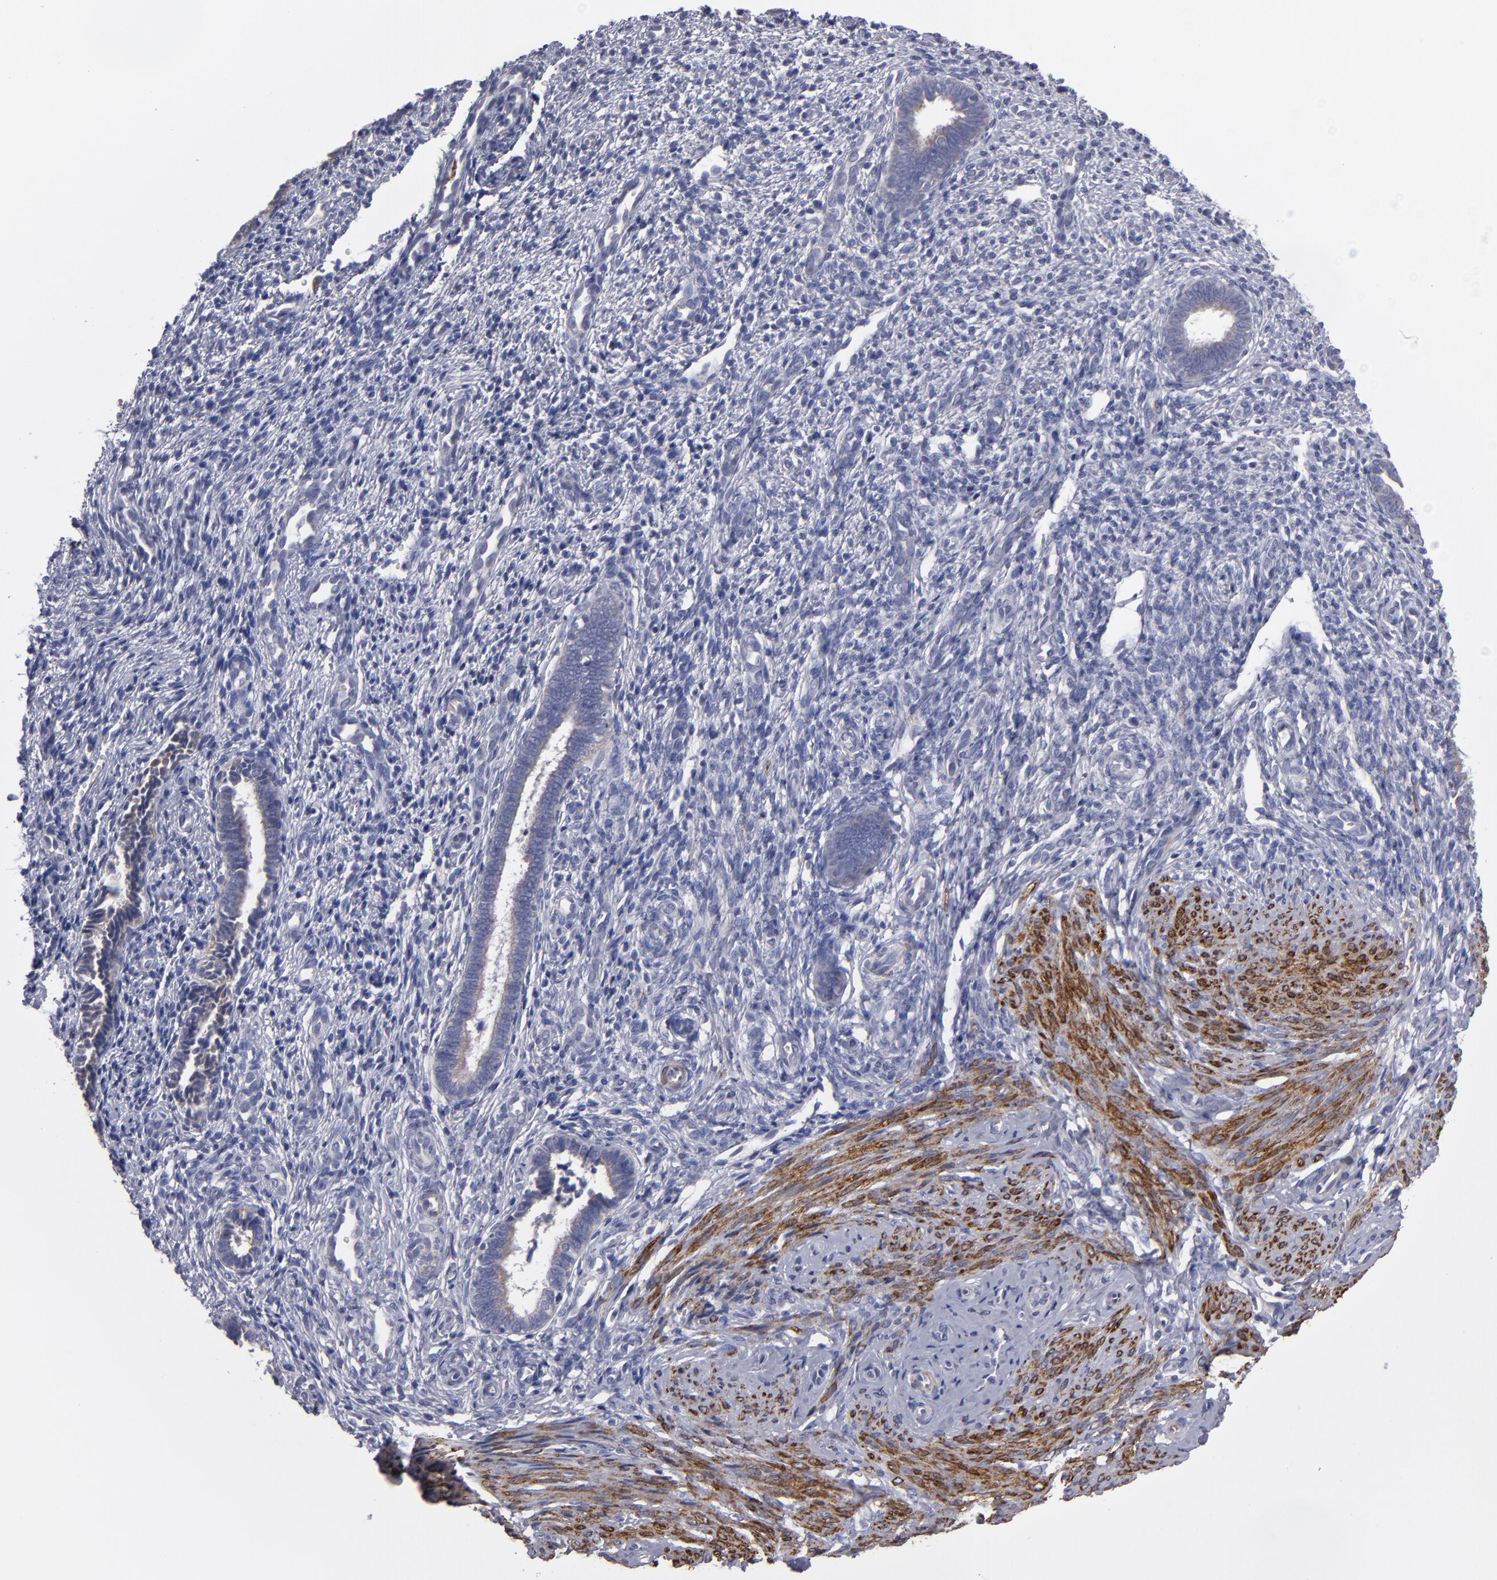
{"staining": {"intensity": "negative", "quantity": "none", "location": "none"}, "tissue": "endometrium", "cell_type": "Cells in endometrial stroma", "image_type": "normal", "snomed": [{"axis": "morphology", "description": "Normal tissue, NOS"}, {"axis": "topography", "description": "Endometrium"}], "caption": "High magnification brightfield microscopy of unremarkable endometrium stained with DAB (brown) and counterstained with hematoxylin (blue): cells in endometrial stroma show no significant expression. Brightfield microscopy of immunohistochemistry (IHC) stained with DAB (3,3'-diaminobenzidine) (brown) and hematoxylin (blue), captured at high magnification.", "gene": "SLMAP", "patient": {"sex": "female", "age": 27}}